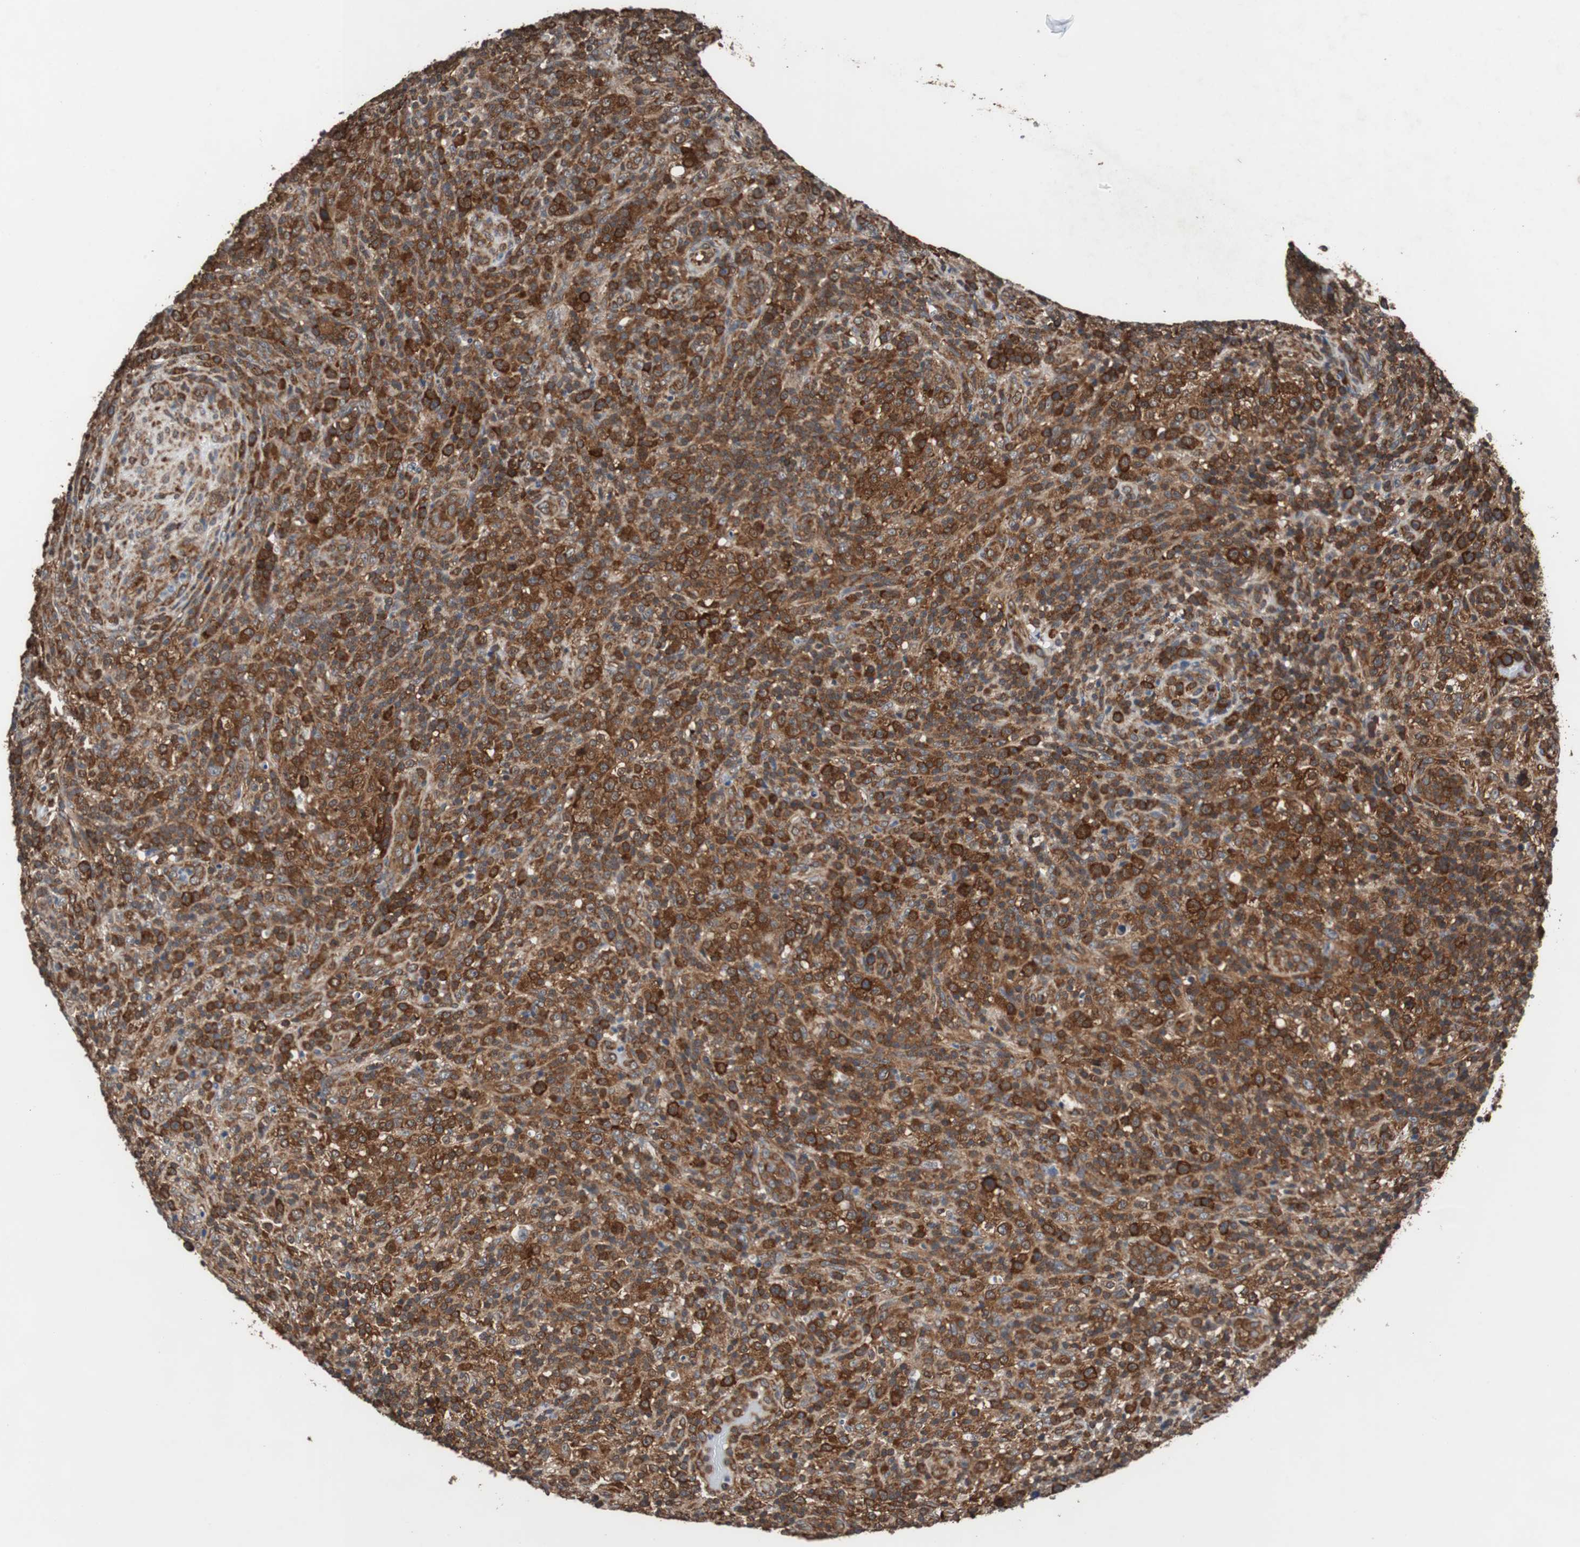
{"staining": {"intensity": "strong", "quantity": ">75%", "location": "cytoplasmic/membranous"}, "tissue": "lymphoma", "cell_type": "Tumor cells", "image_type": "cancer", "snomed": [{"axis": "morphology", "description": "Malignant lymphoma, non-Hodgkin's type, High grade"}, {"axis": "topography", "description": "Lymph node"}], "caption": "This is a photomicrograph of IHC staining of high-grade malignant lymphoma, non-Hodgkin's type, which shows strong staining in the cytoplasmic/membranous of tumor cells.", "gene": "USP10", "patient": {"sex": "female", "age": 76}}